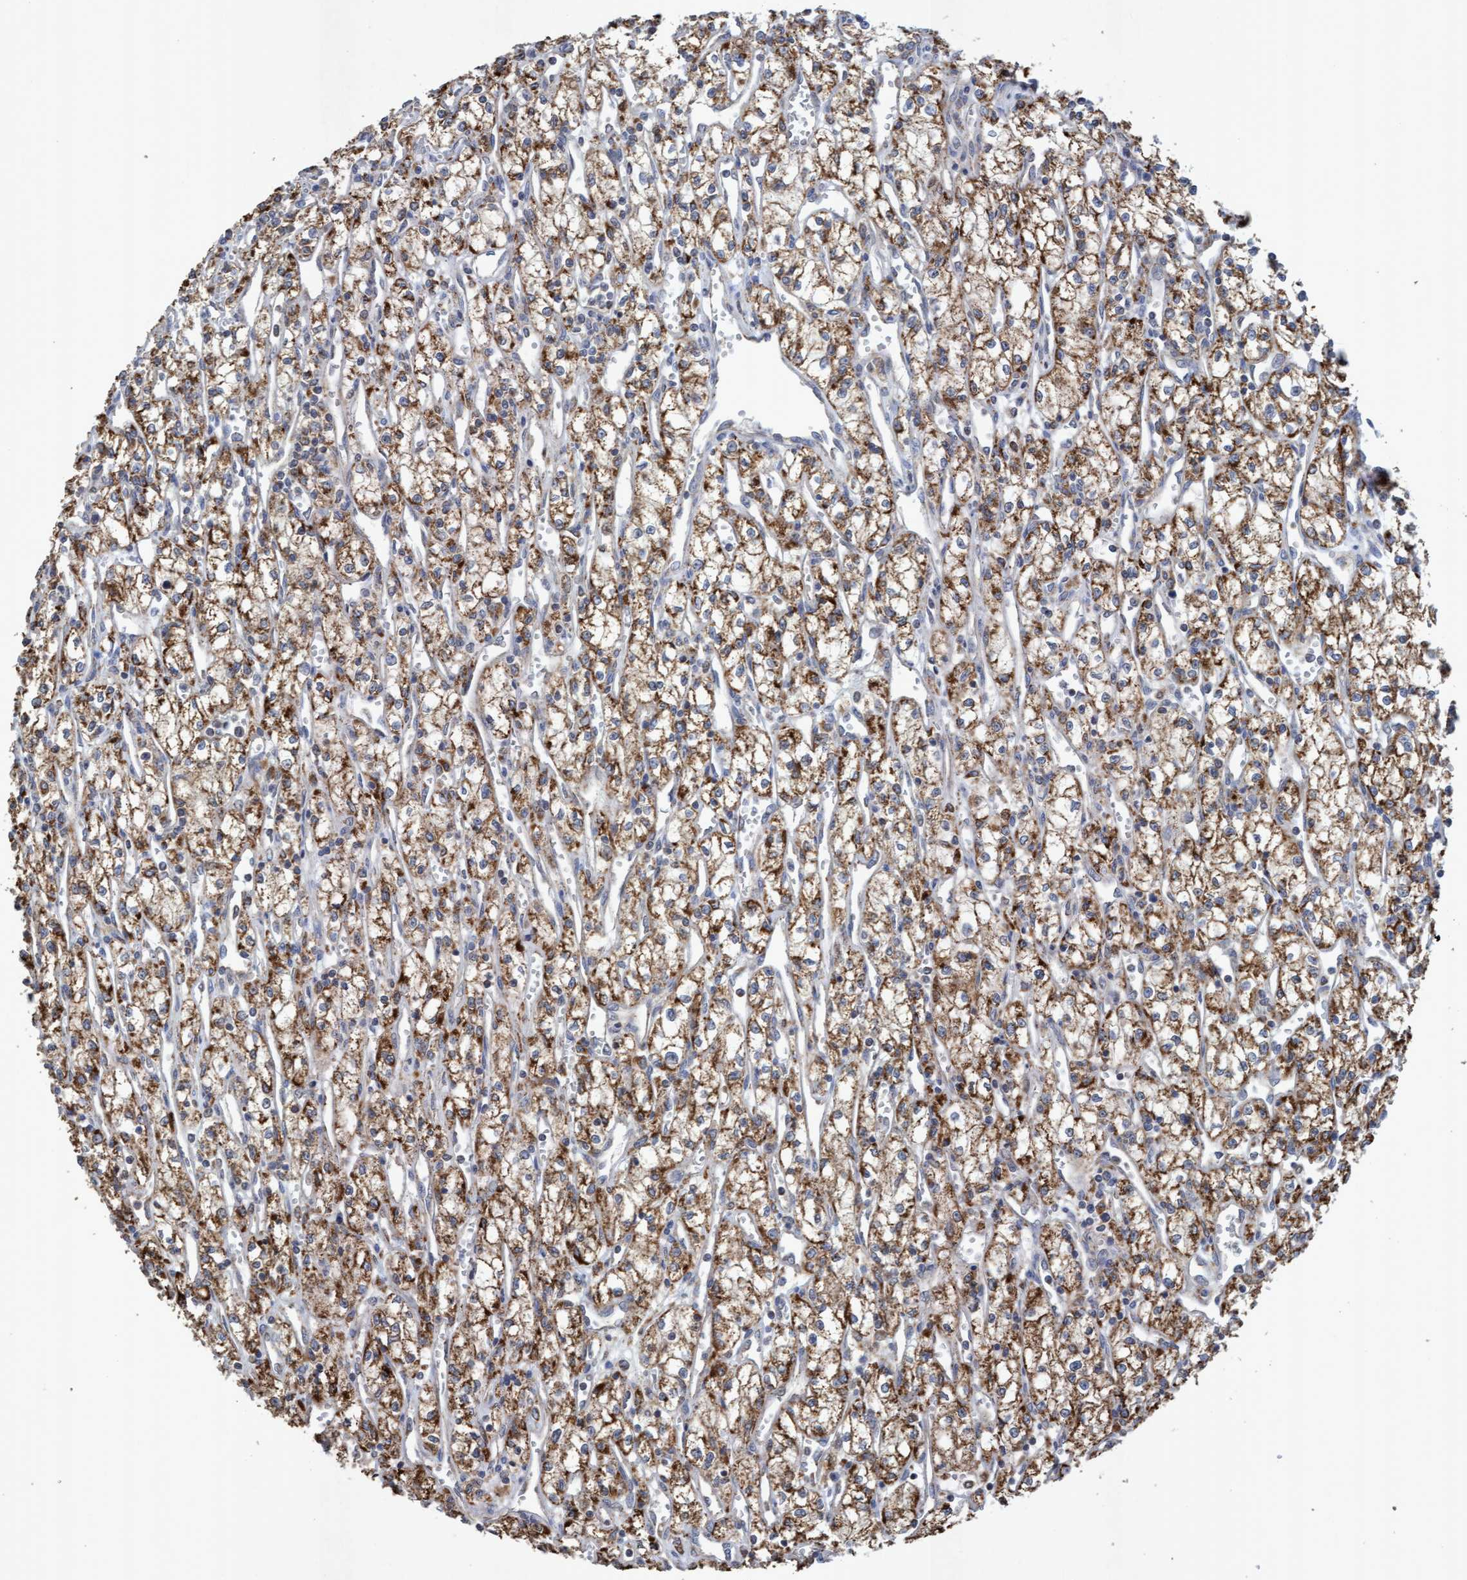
{"staining": {"intensity": "moderate", "quantity": ">75%", "location": "cytoplasmic/membranous"}, "tissue": "renal cancer", "cell_type": "Tumor cells", "image_type": "cancer", "snomed": [{"axis": "morphology", "description": "Adenocarcinoma, NOS"}, {"axis": "topography", "description": "Kidney"}], "caption": "Brown immunohistochemical staining in adenocarcinoma (renal) demonstrates moderate cytoplasmic/membranous staining in approximately >75% of tumor cells. The staining is performed using DAB (3,3'-diaminobenzidine) brown chromogen to label protein expression. The nuclei are counter-stained blue using hematoxylin.", "gene": "ATPAF2", "patient": {"sex": "male", "age": 59}}